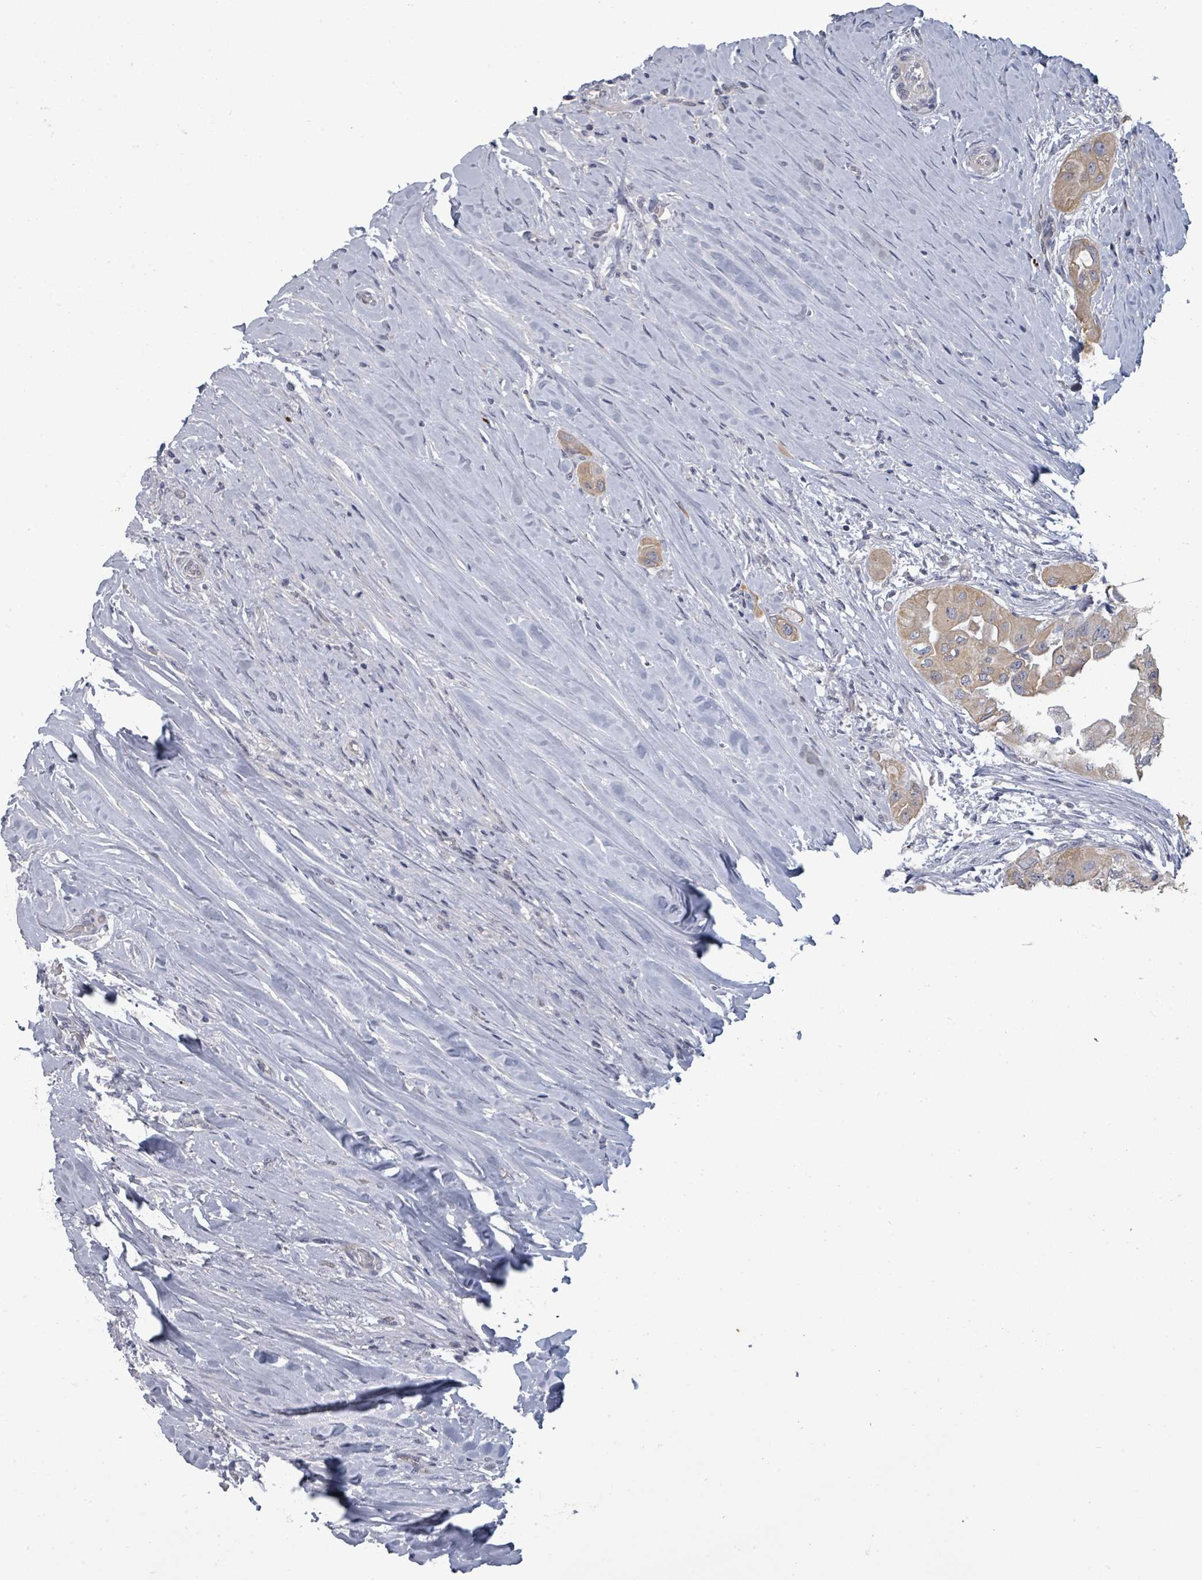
{"staining": {"intensity": "weak", "quantity": "25%-75%", "location": "cytoplasmic/membranous"}, "tissue": "thyroid cancer", "cell_type": "Tumor cells", "image_type": "cancer", "snomed": [{"axis": "morphology", "description": "Papillary adenocarcinoma, NOS"}, {"axis": "topography", "description": "Thyroid gland"}], "caption": "Immunohistochemical staining of human thyroid cancer (papillary adenocarcinoma) reveals low levels of weak cytoplasmic/membranous protein expression in about 25%-75% of tumor cells.", "gene": "ASB12", "patient": {"sex": "female", "age": 59}}